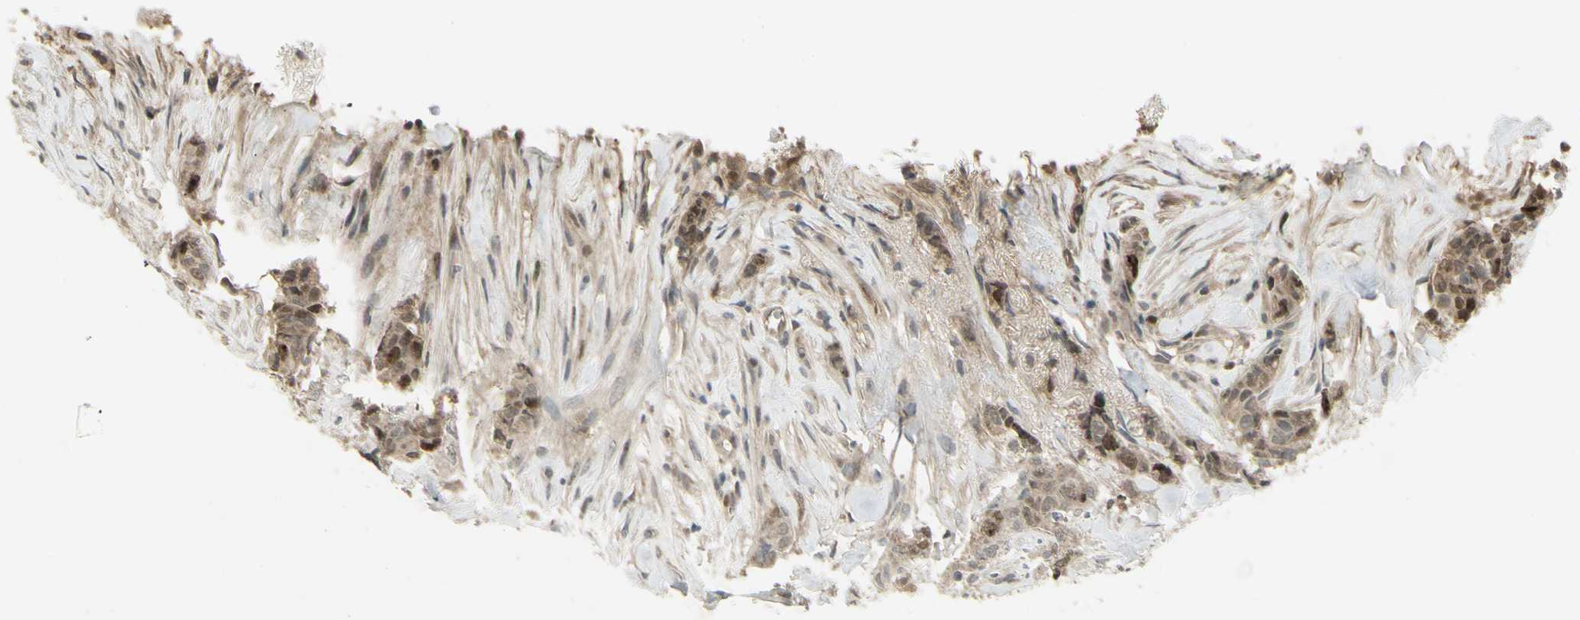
{"staining": {"intensity": "moderate", "quantity": "25%-75%", "location": "nuclear"}, "tissue": "breast cancer", "cell_type": "Tumor cells", "image_type": "cancer", "snomed": [{"axis": "morphology", "description": "Duct carcinoma"}, {"axis": "topography", "description": "Breast"}], "caption": "About 25%-75% of tumor cells in human breast cancer (invasive ductal carcinoma) reveal moderate nuclear protein expression as visualized by brown immunohistochemical staining.", "gene": "RAD18", "patient": {"sex": "female", "age": 40}}